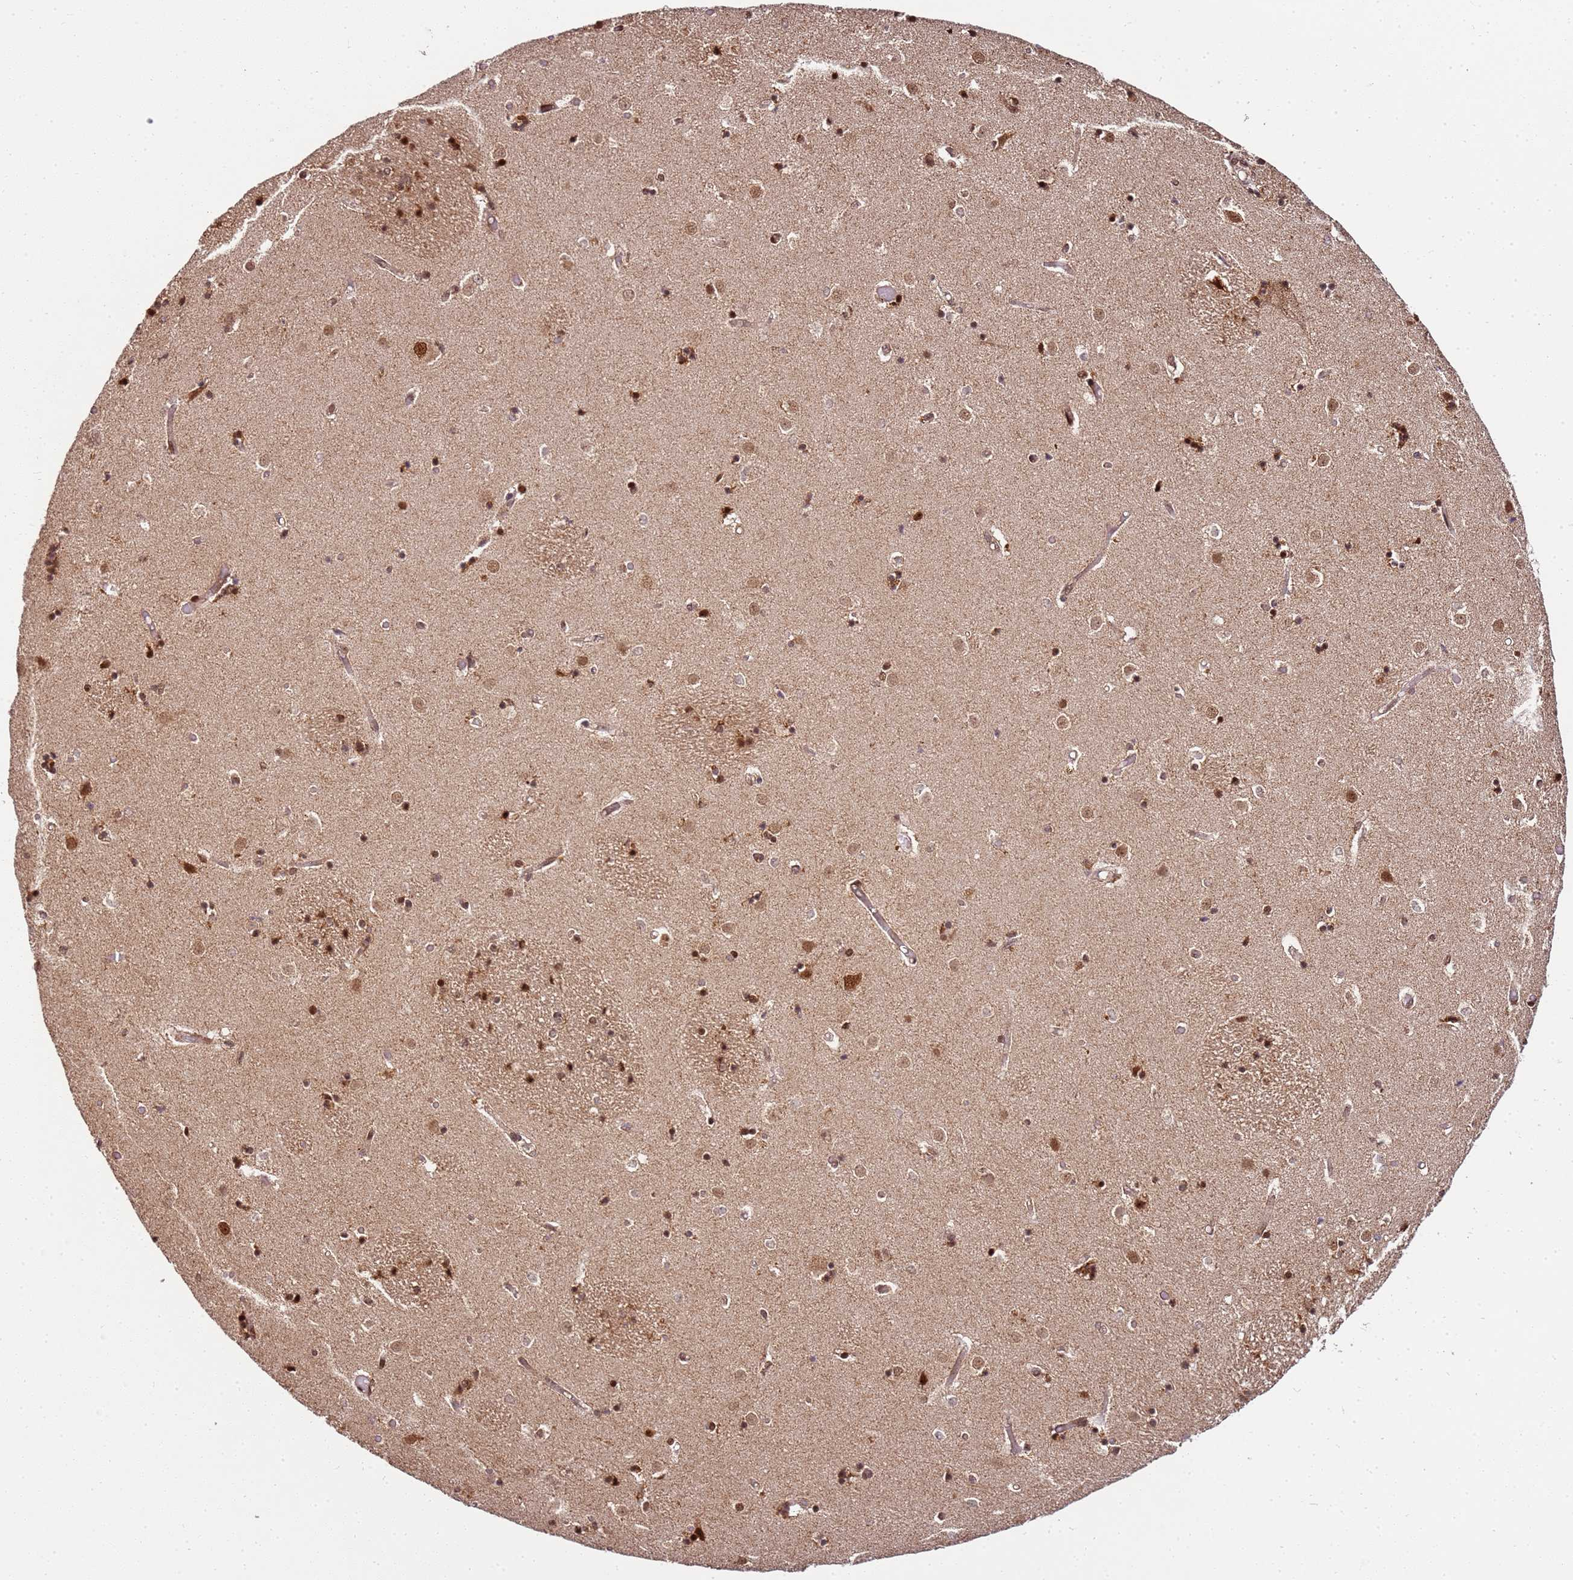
{"staining": {"intensity": "moderate", "quantity": ">75%", "location": "cytoplasmic/membranous,nuclear"}, "tissue": "caudate", "cell_type": "Glial cells", "image_type": "normal", "snomed": [{"axis": "morphology", "description": "Normal tissue, NOS"}, {"axis": "topography", "description": "Lateral ventricle wall"}], "caption": "Immunohistochemistry (IHC) of normal human caudate exhibits medium levels of moderate cytoplasmic/membranous,nuclear expression in about >75% of glial cells. (IHC, brightfield microscopy, high magnification).", "gene": "PEX14", "patient": {"sex": "female", "age": 52}}